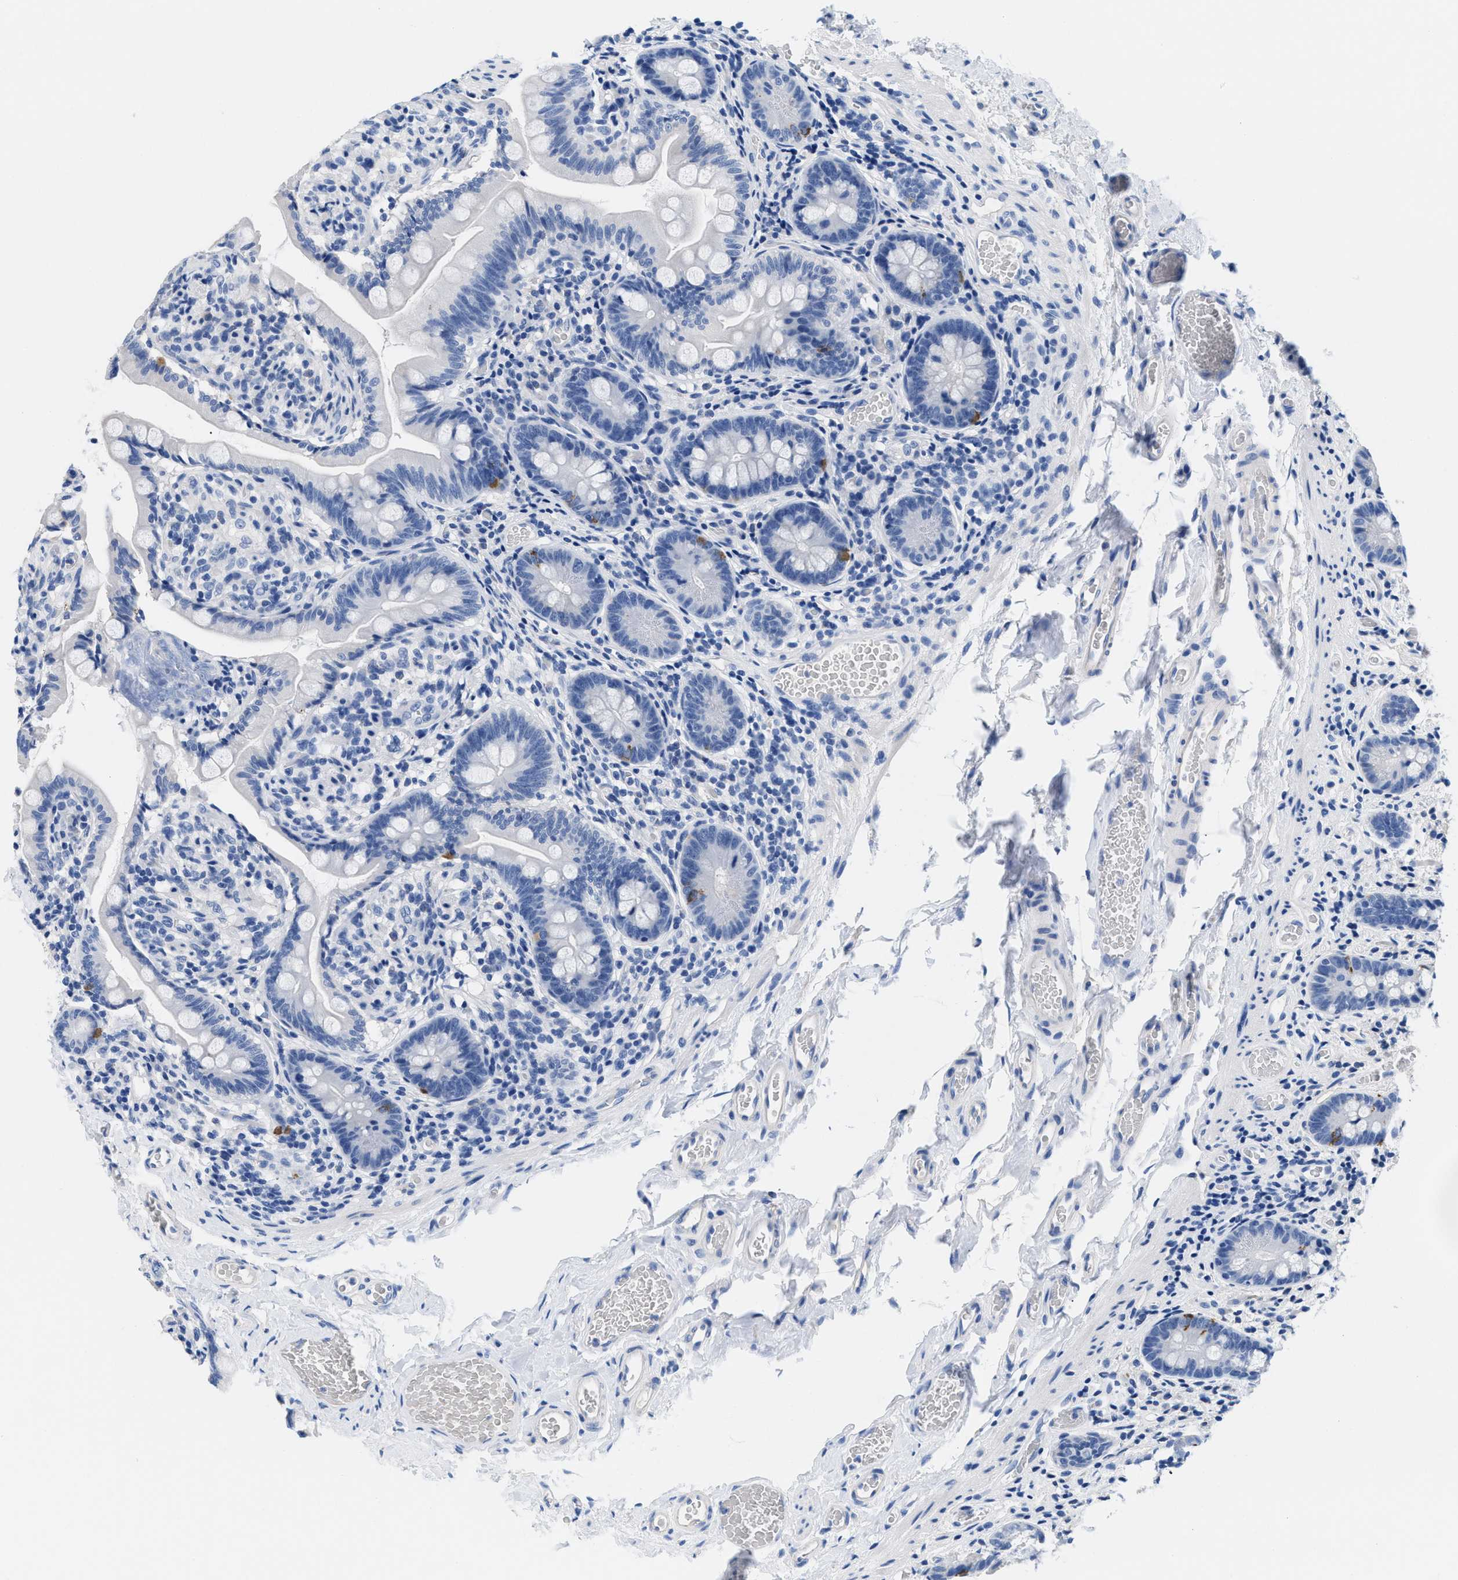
{"staining": {"intensity": "moderate", "quantity": "<25%", "location": "cytoplasmic/membranous"}, "tissue": "small intestine", "cell_type": "Glandular cells", "image_type": "normal", "snomed": [{"axis": "morphology", "description": "Normal tissue, NOS"}, {"axis": "topography", "description": "Small intestine"}], "caption": "Protein staining demonstrates moderate cytoplasmic/membranous positivity in about <25% of glandular cells in unremarkable small intestine. The staining was performed using DAB, with brown indicating positive protein expression. Nuclei are stained blue with hematoxylin.", "gene": "SLFN13", "patient": {"sex": "female", "age": 56}}